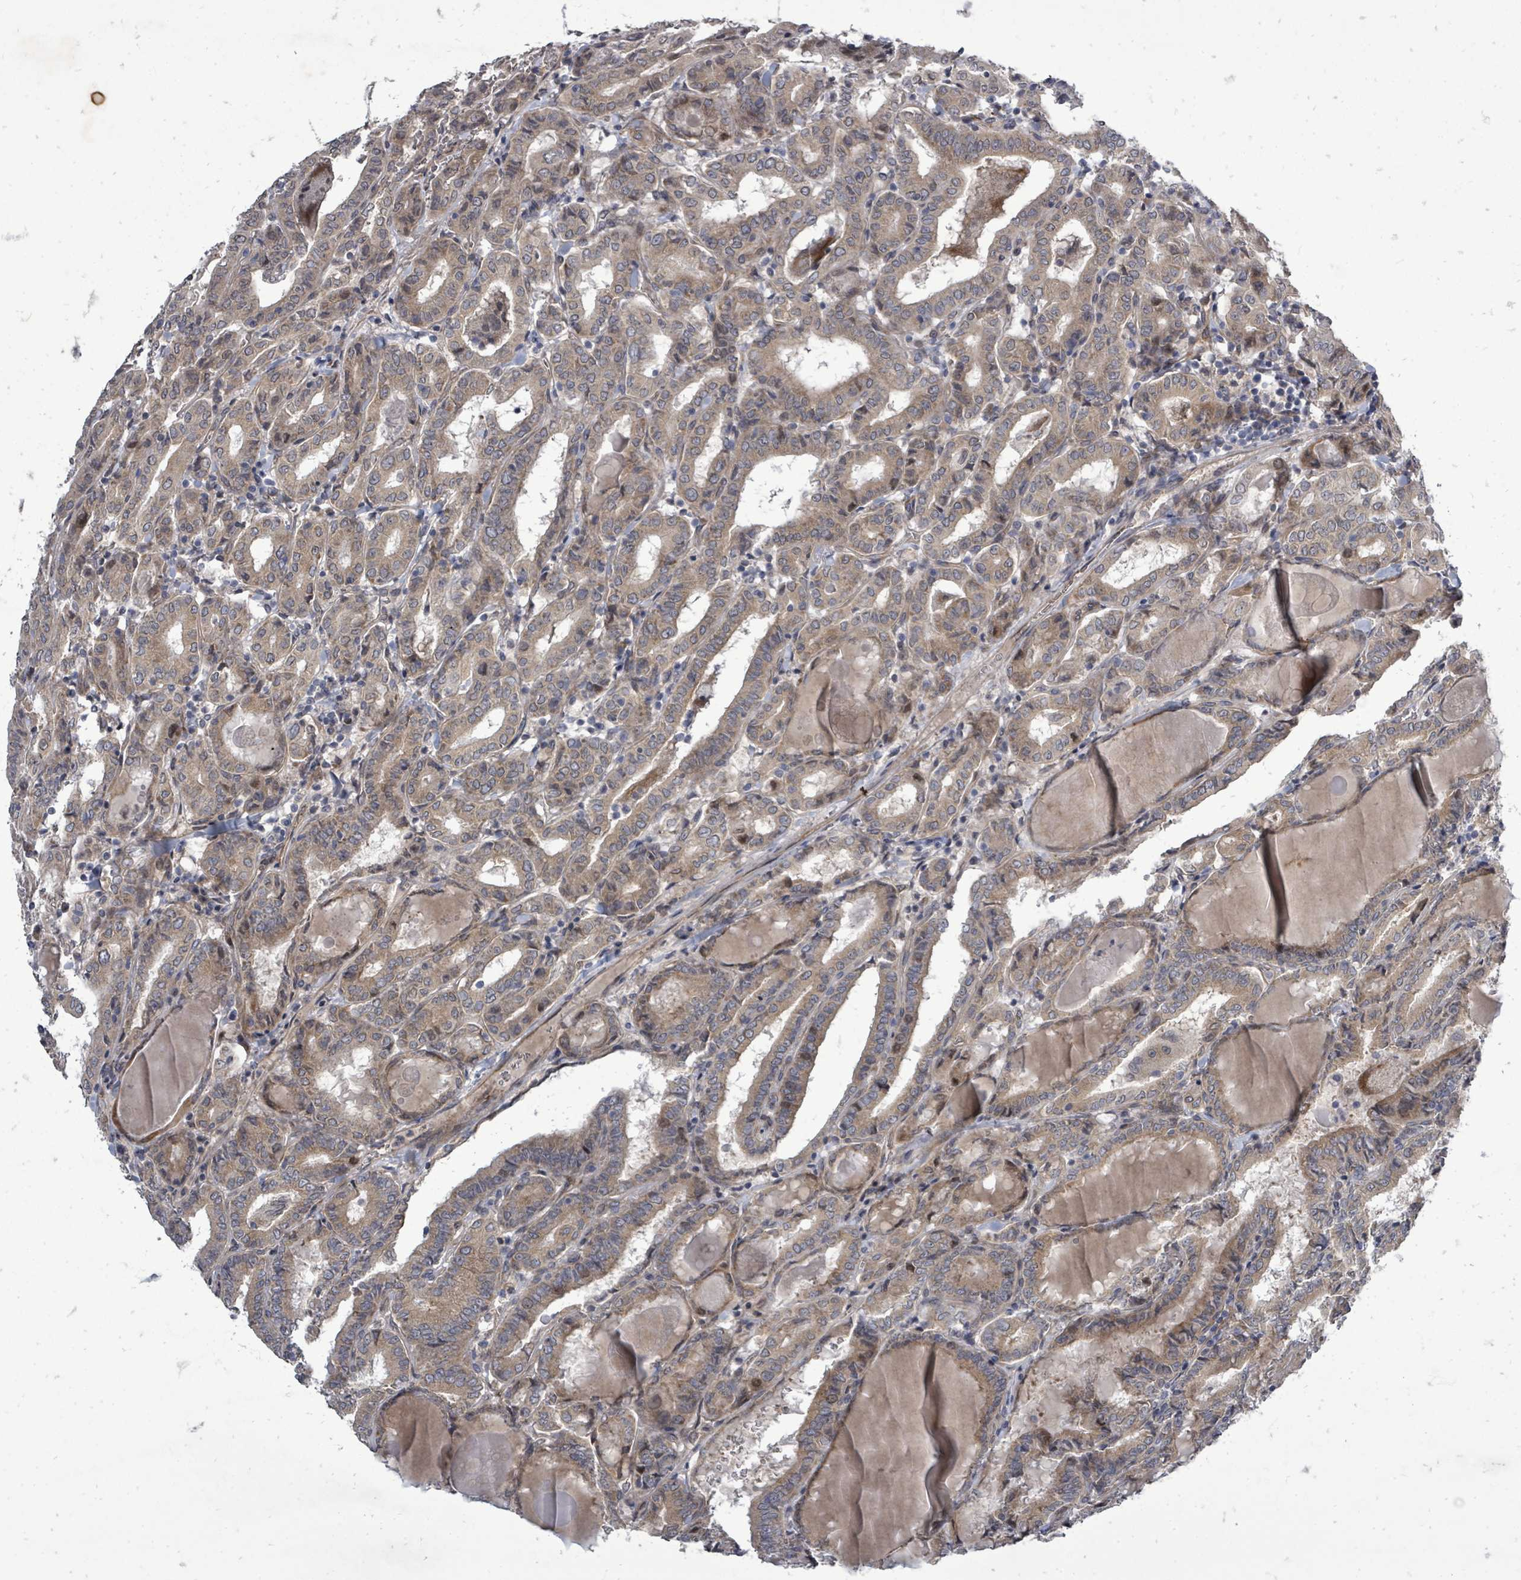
{"staining": {"intensity": "moderate", "quantity": ">75%", "location": "cytoplasmic/membranous"}, "tissue": "thyroid cancer", "cell_type": "Tumor cells", "image_type": "cancer", "snomed": [{"axis": "morphology", "description": "Papillary adenocarcinoma, NOS"}, {"axis": "topography", "description": "Thyroid gland"}], "caption": "Human thyroid papillary adenocarcinoma stained with a protein marker shows moderate staining in tumor cells.", "gene": "RALGAPB", "patient": {"sex": "female", "age": 72}}